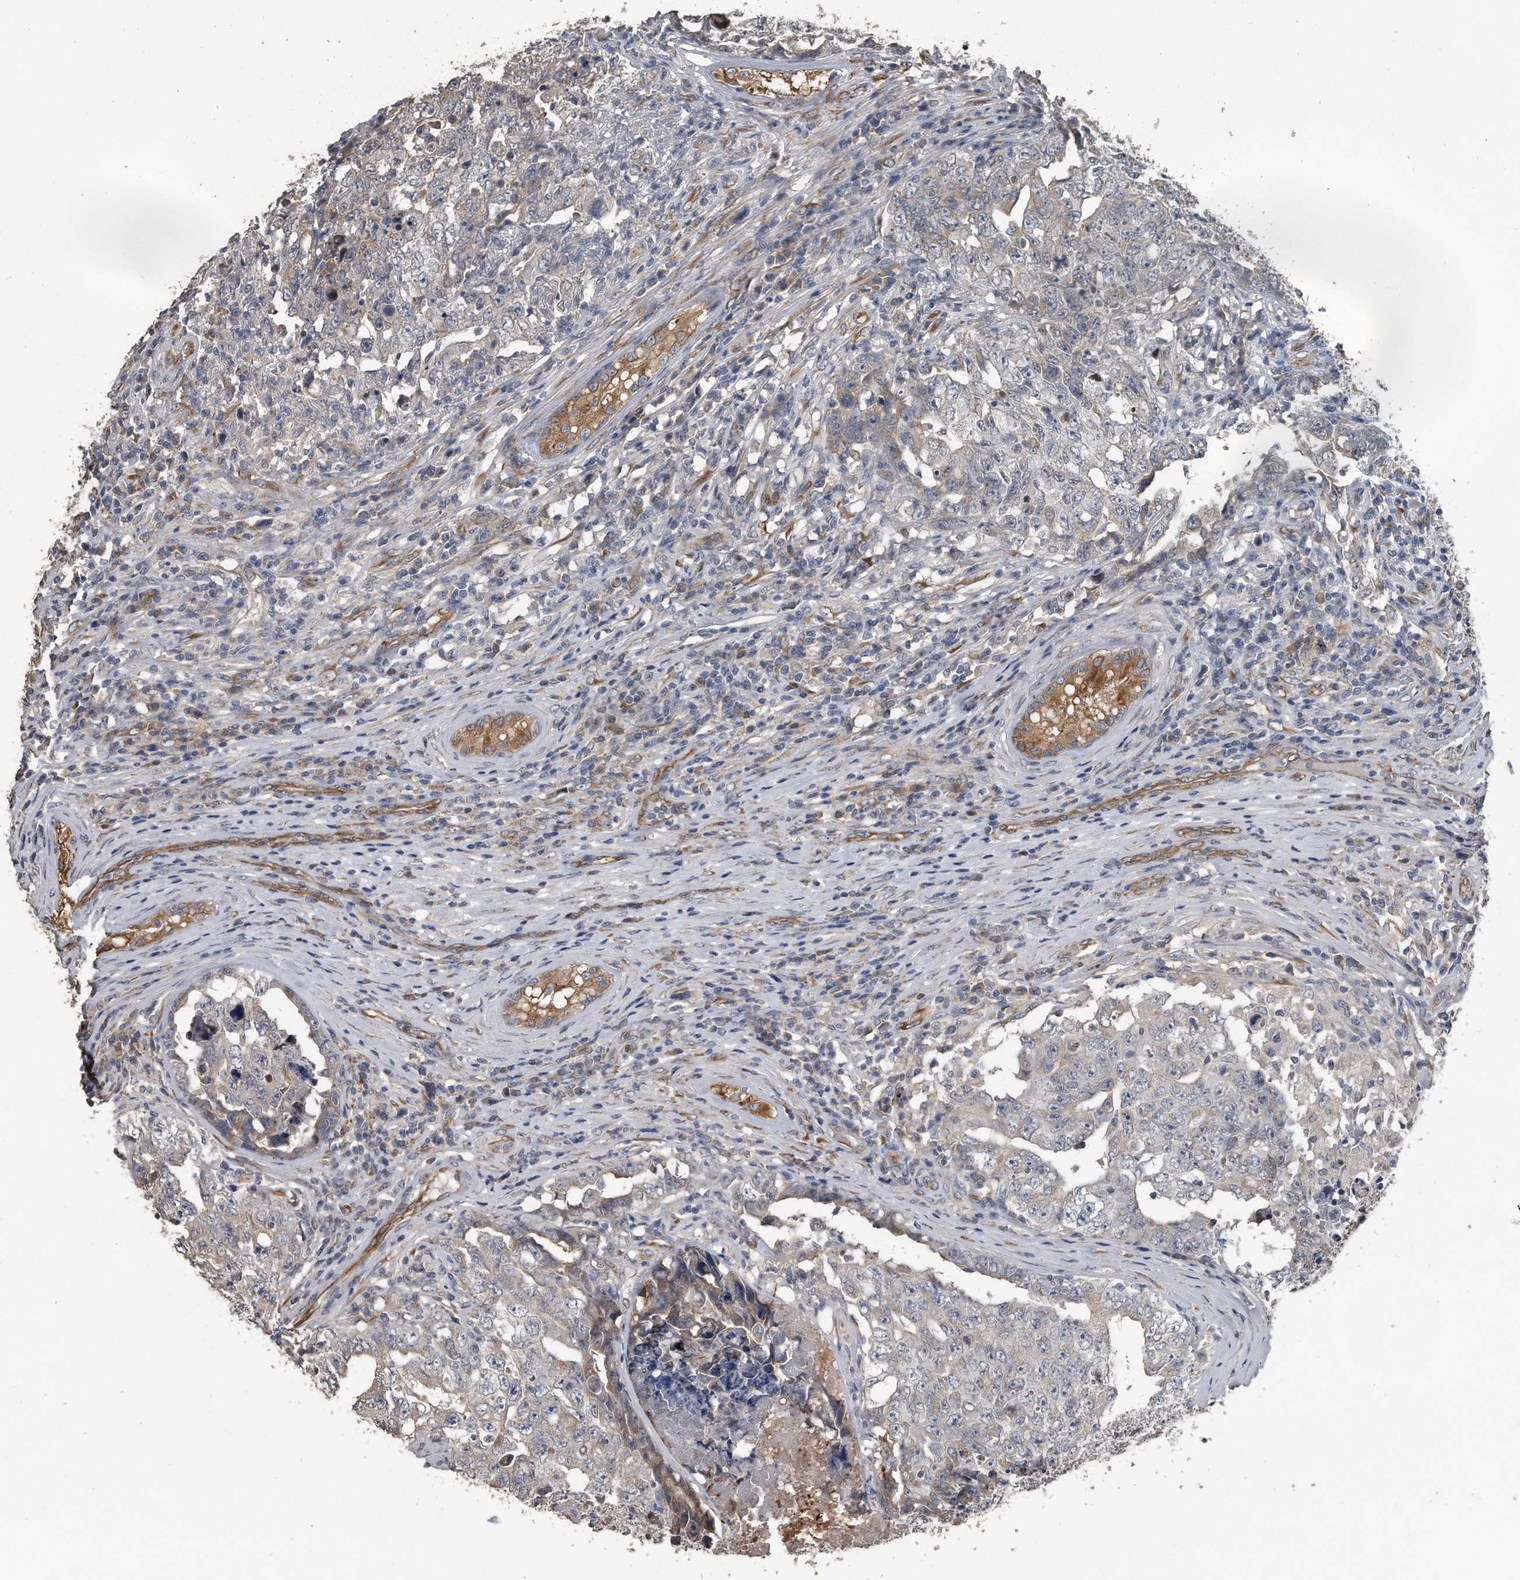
{"staining": {"intensity": "weak", "quantity": "<25%", "location": "cytoplasmic/membranous"}, "tissue": "testis cancer", "cell_type": "Tumor cells", "image_type": "cancer", "snomed": [{"axis": "morphology", "description": "Carcinoma, Embryonal, NOS"}, {"axis": "topography", "description": "Testis"}], "caption": "High magnification brightfield microscopy of embryonal carcinoma (testis) stained with DAB (3,3'-diaminobenzidine) (brown) and counterstained with hematoxylin (blue): tumor cells show no significant staining.", "gene": "PCLO", "patient": {"sex": "male", "age": 26}}